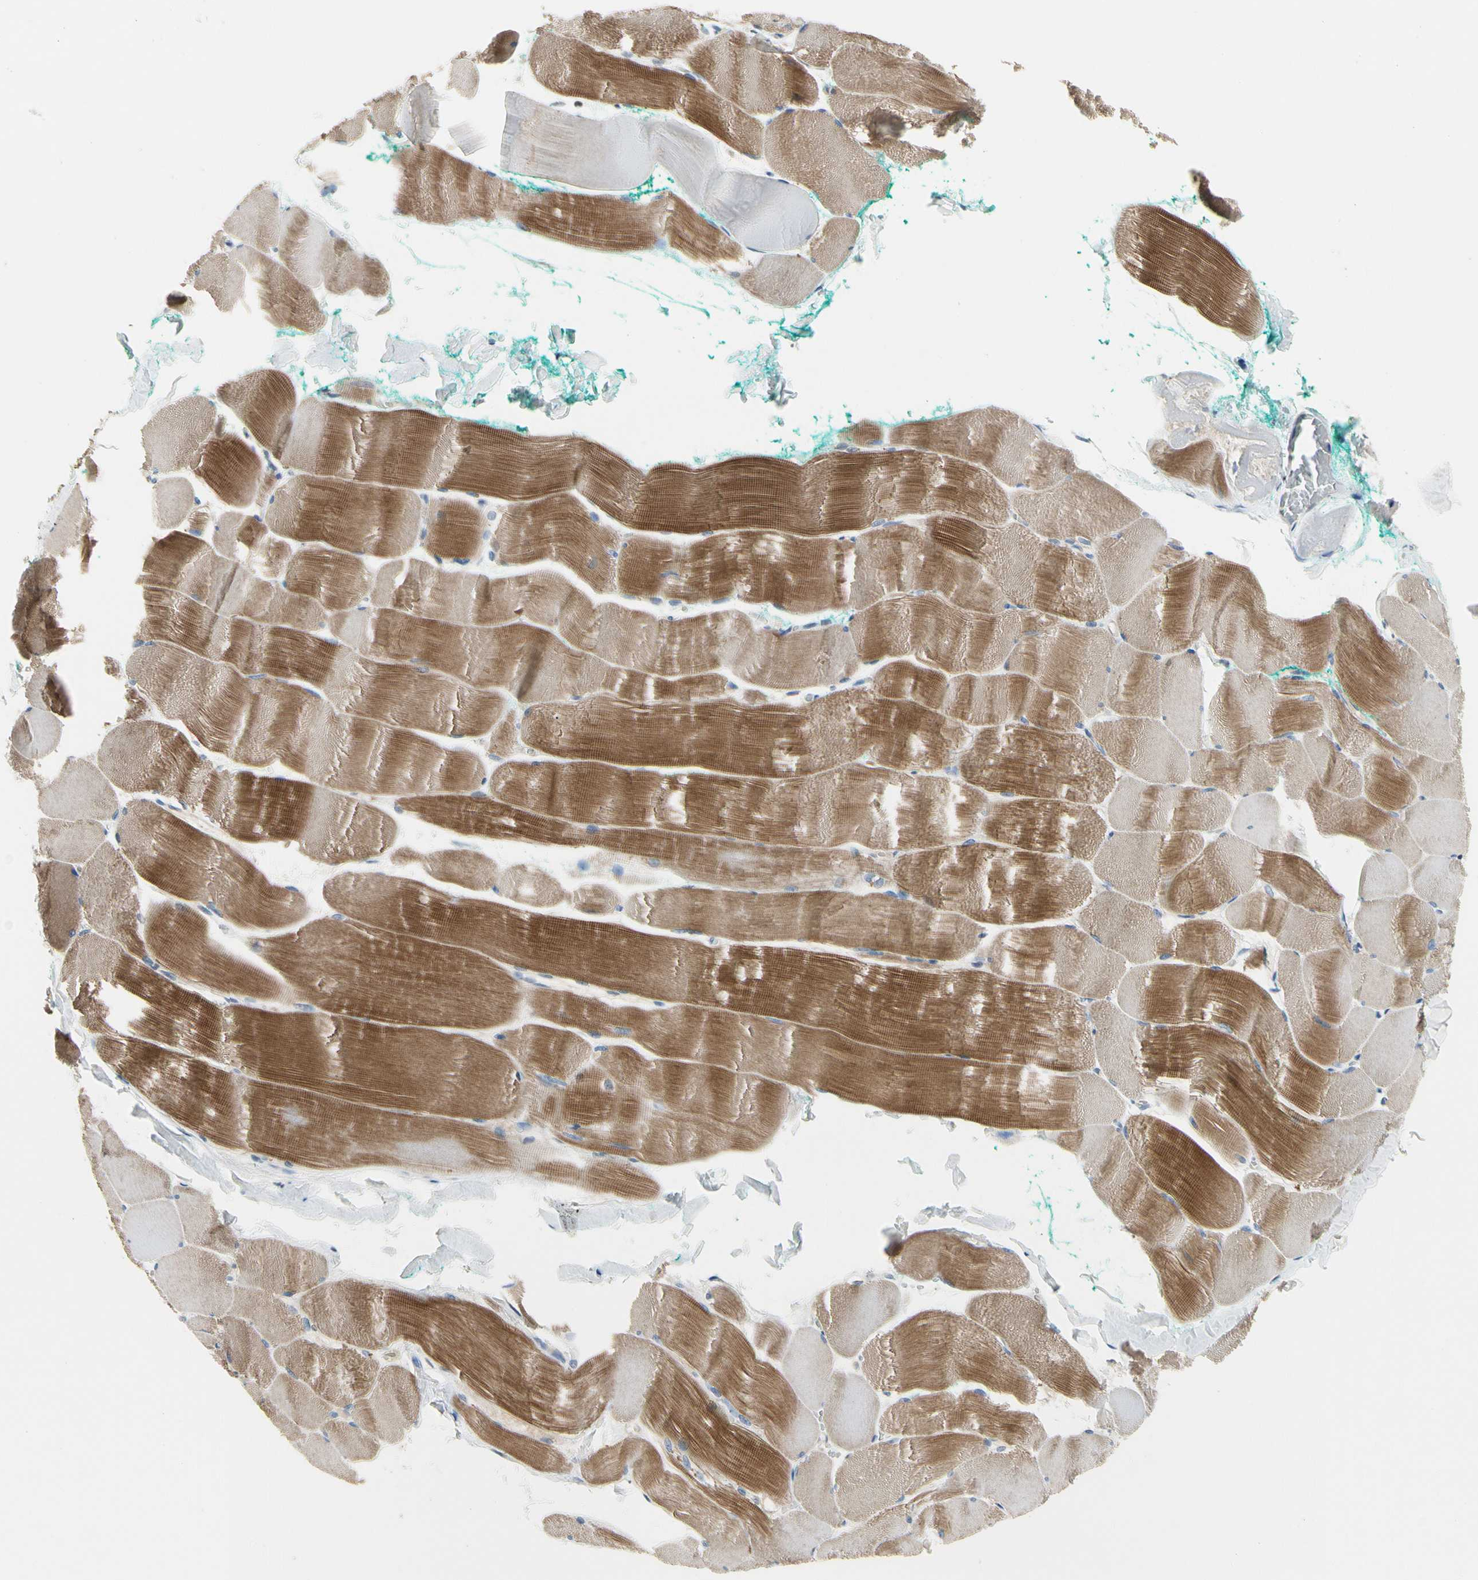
{"staining": {"intensity": "strong", "quantity": ">75%", "location": "cytoplasmic/membranous"}, "tissue": "skeletal muscle", "cell_type": "Myocytes", "image_type": "normal", "snomed": [{"axis": "morphology", "description": "Normal tissue, NOS"}, {"axis": "morphology", "description": "Squamous cell carcinoma, NOS"}, {"axis": "topography", "description": "Skeletal muscle"}], "caption": "Protein expression analysis of benign human skeletal muscle reveals strong cytoplasmic/membranous positivity in approximately >75% of myocytes. (DAB (3,3'-diaminobenzidine) IHC with brightfield microscopy, high magnification).", "gene": "ECRG4", "patient": {"sex": "male", "age": 51}}